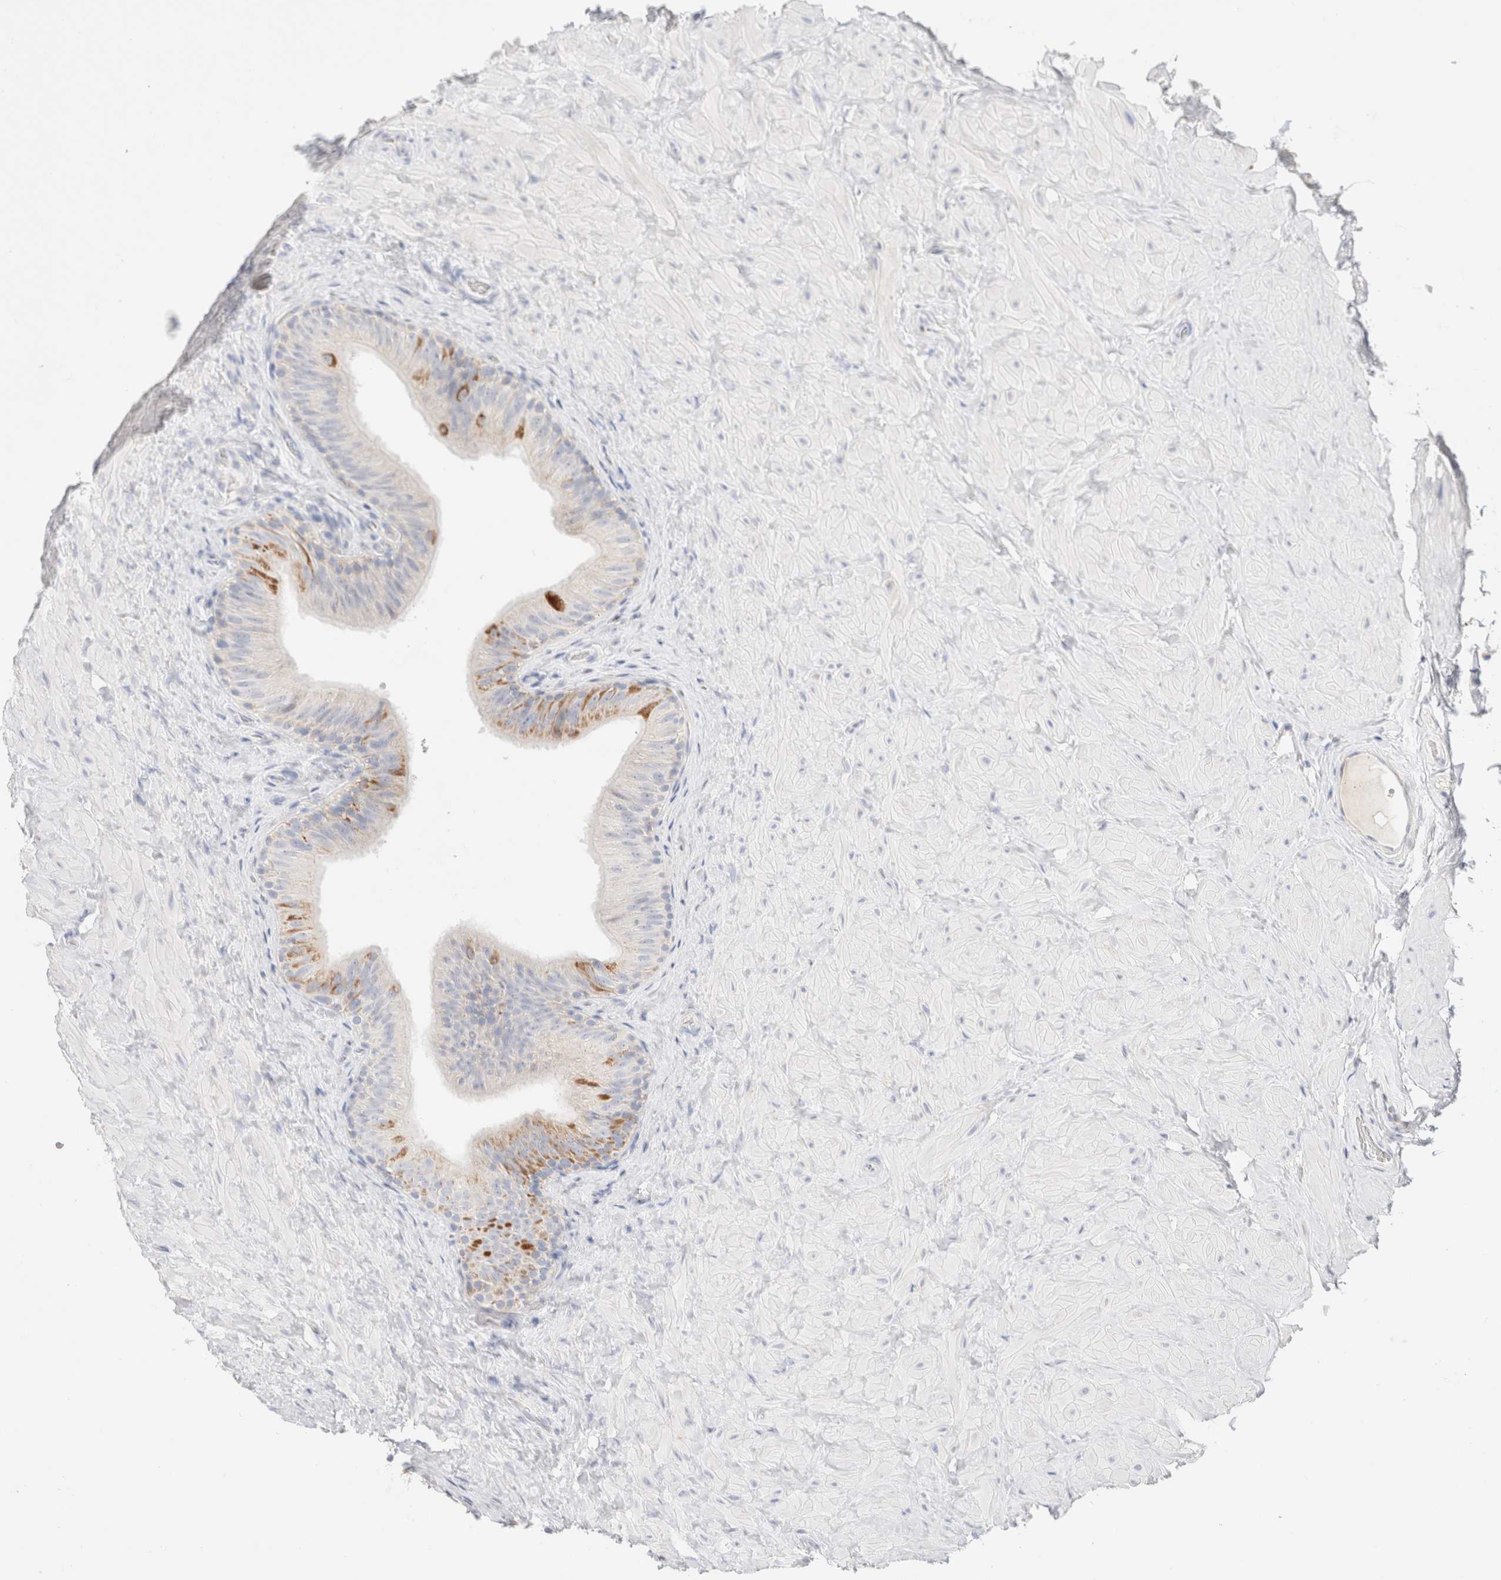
{"staining": {"intensity": "moderate", "quantity": "<25%", "location": "cytoplasmic/membranous"}, "tissue": "epididymis", "cell_type": "Glandular cells", "image_type": "normal", "snomed": [{"axis": "morphology", "description": "Normal tissue, NOS"}, {"axis": "topography", "description": "Vascular tissue"}, {"axis": "topography", "description": "Epididymis"}], "caption": "Protein staining of benign epididymis shows moderate cytoplasmic/membranous staining in about <25% of glandular cells.", "gene": "ATP6V1C1", "patient": {"sex": "male", "age": 49}}